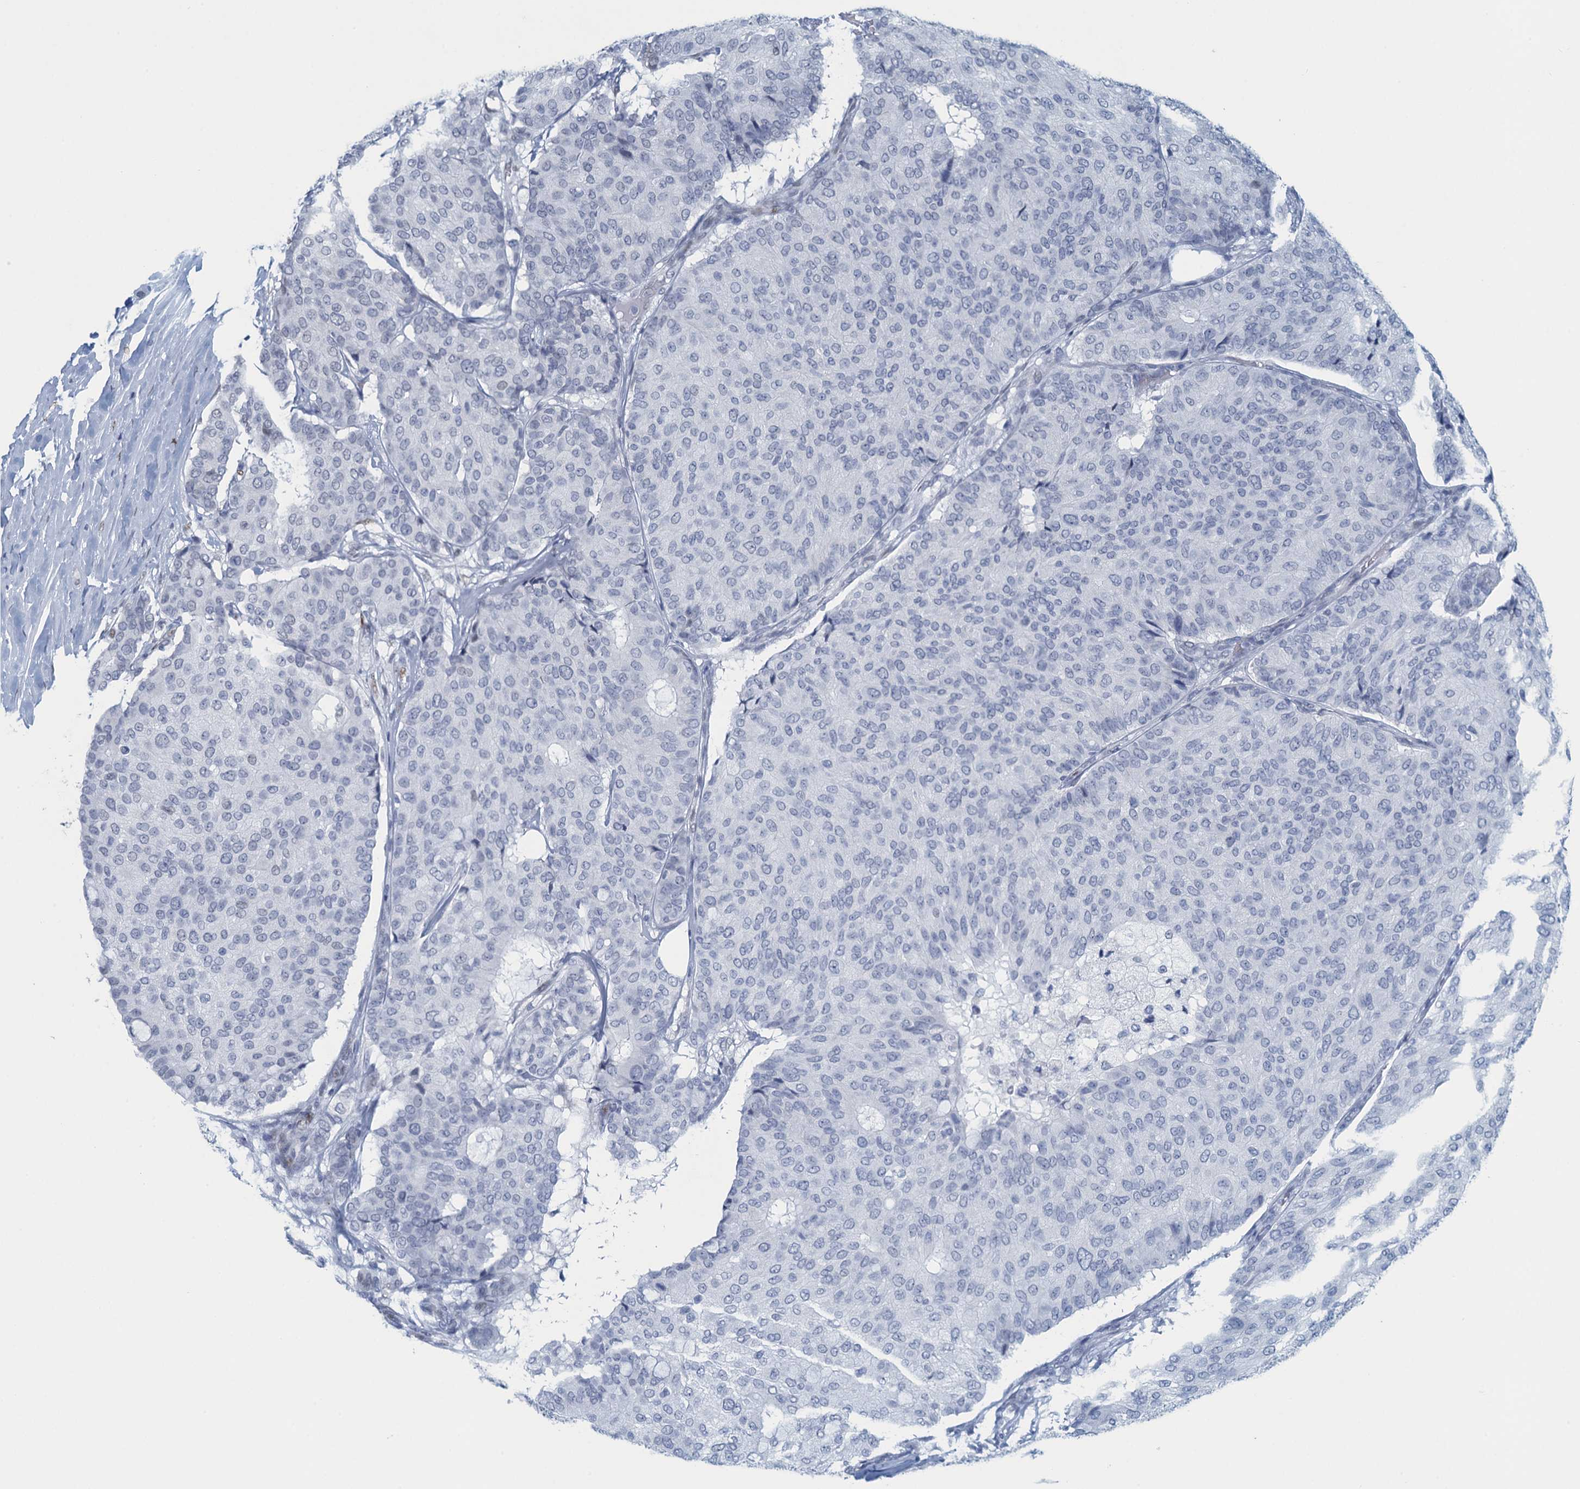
{"staining": {"intensity": "moderate", "quantity": "<25%", "location": "nuclear"}, "tissue": "breast cancer", "cell_type": "Tumor cells", "image_type": "cancer", "snomed": [{"axis": "morphology", "description": "Duct carcinoma"}, {"axis": "topography", "description": "Breast"}], "caption": "The image demonstrates immunohistochemical staining of intraductal carcinoma (breast). There is moderate nuclear expression is present in about <25% of tumor cells.", "gene": "TTLL9", "patient": {"sex": "female", "age": 75}}